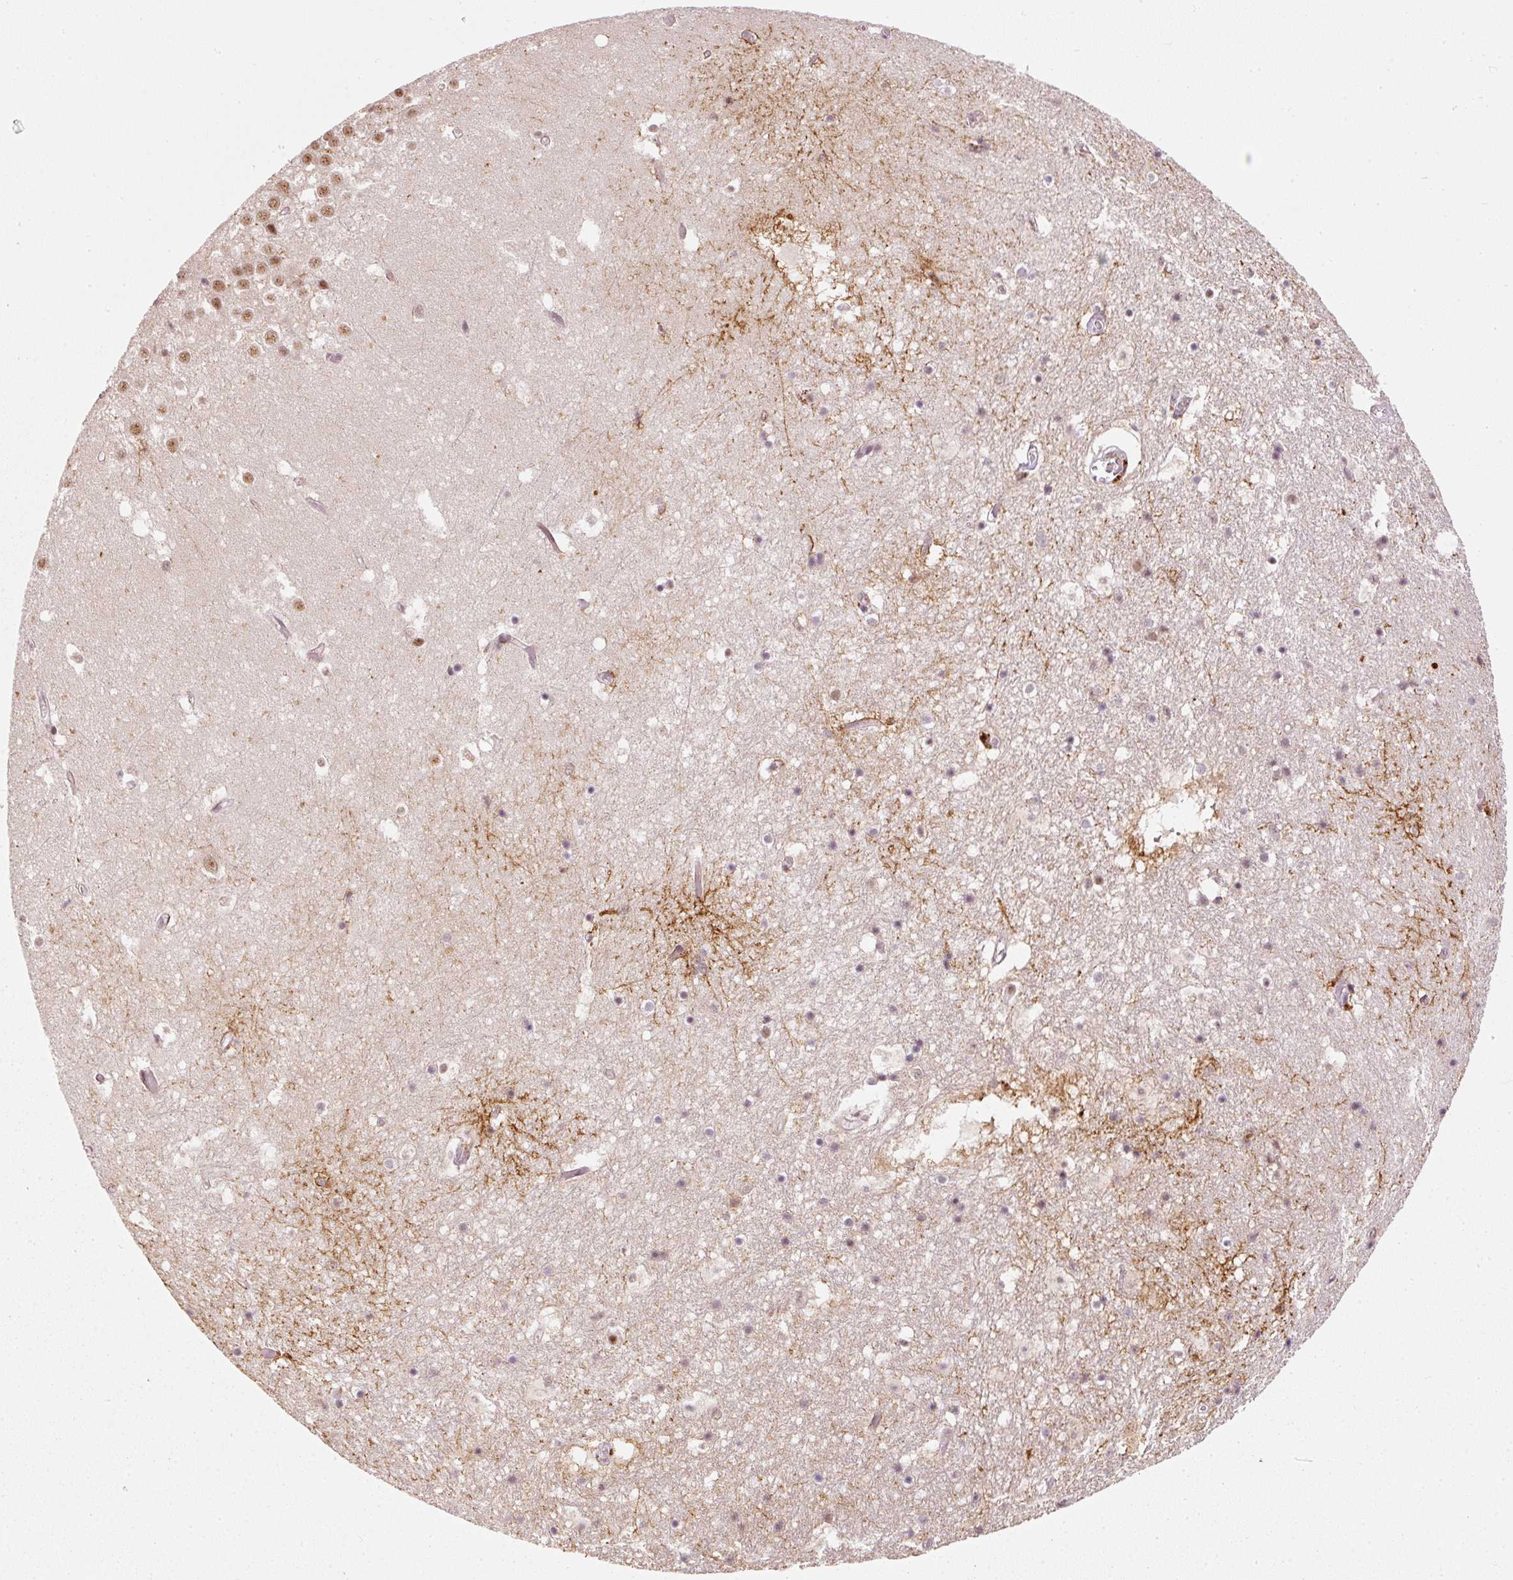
{"staining": {"intensity": "moderate", "quantity": "<25%", "location": "nuclear"}, "tissue": "hippocampus", "cell_type": "Glial cells", "image_type": "normal", "snomed": [{"axis": "morphology", "description": "Normal tissue, NOS"}, {"axis": "topography", "description": "Hippocampus"}], "caption": "IHC of normal human hippocampus demonstrates low levels of moderate nuclear positivity in about <25% of glial cells.", "gene": "THOC6", "patient": {"sex": "female", "age": 52}}